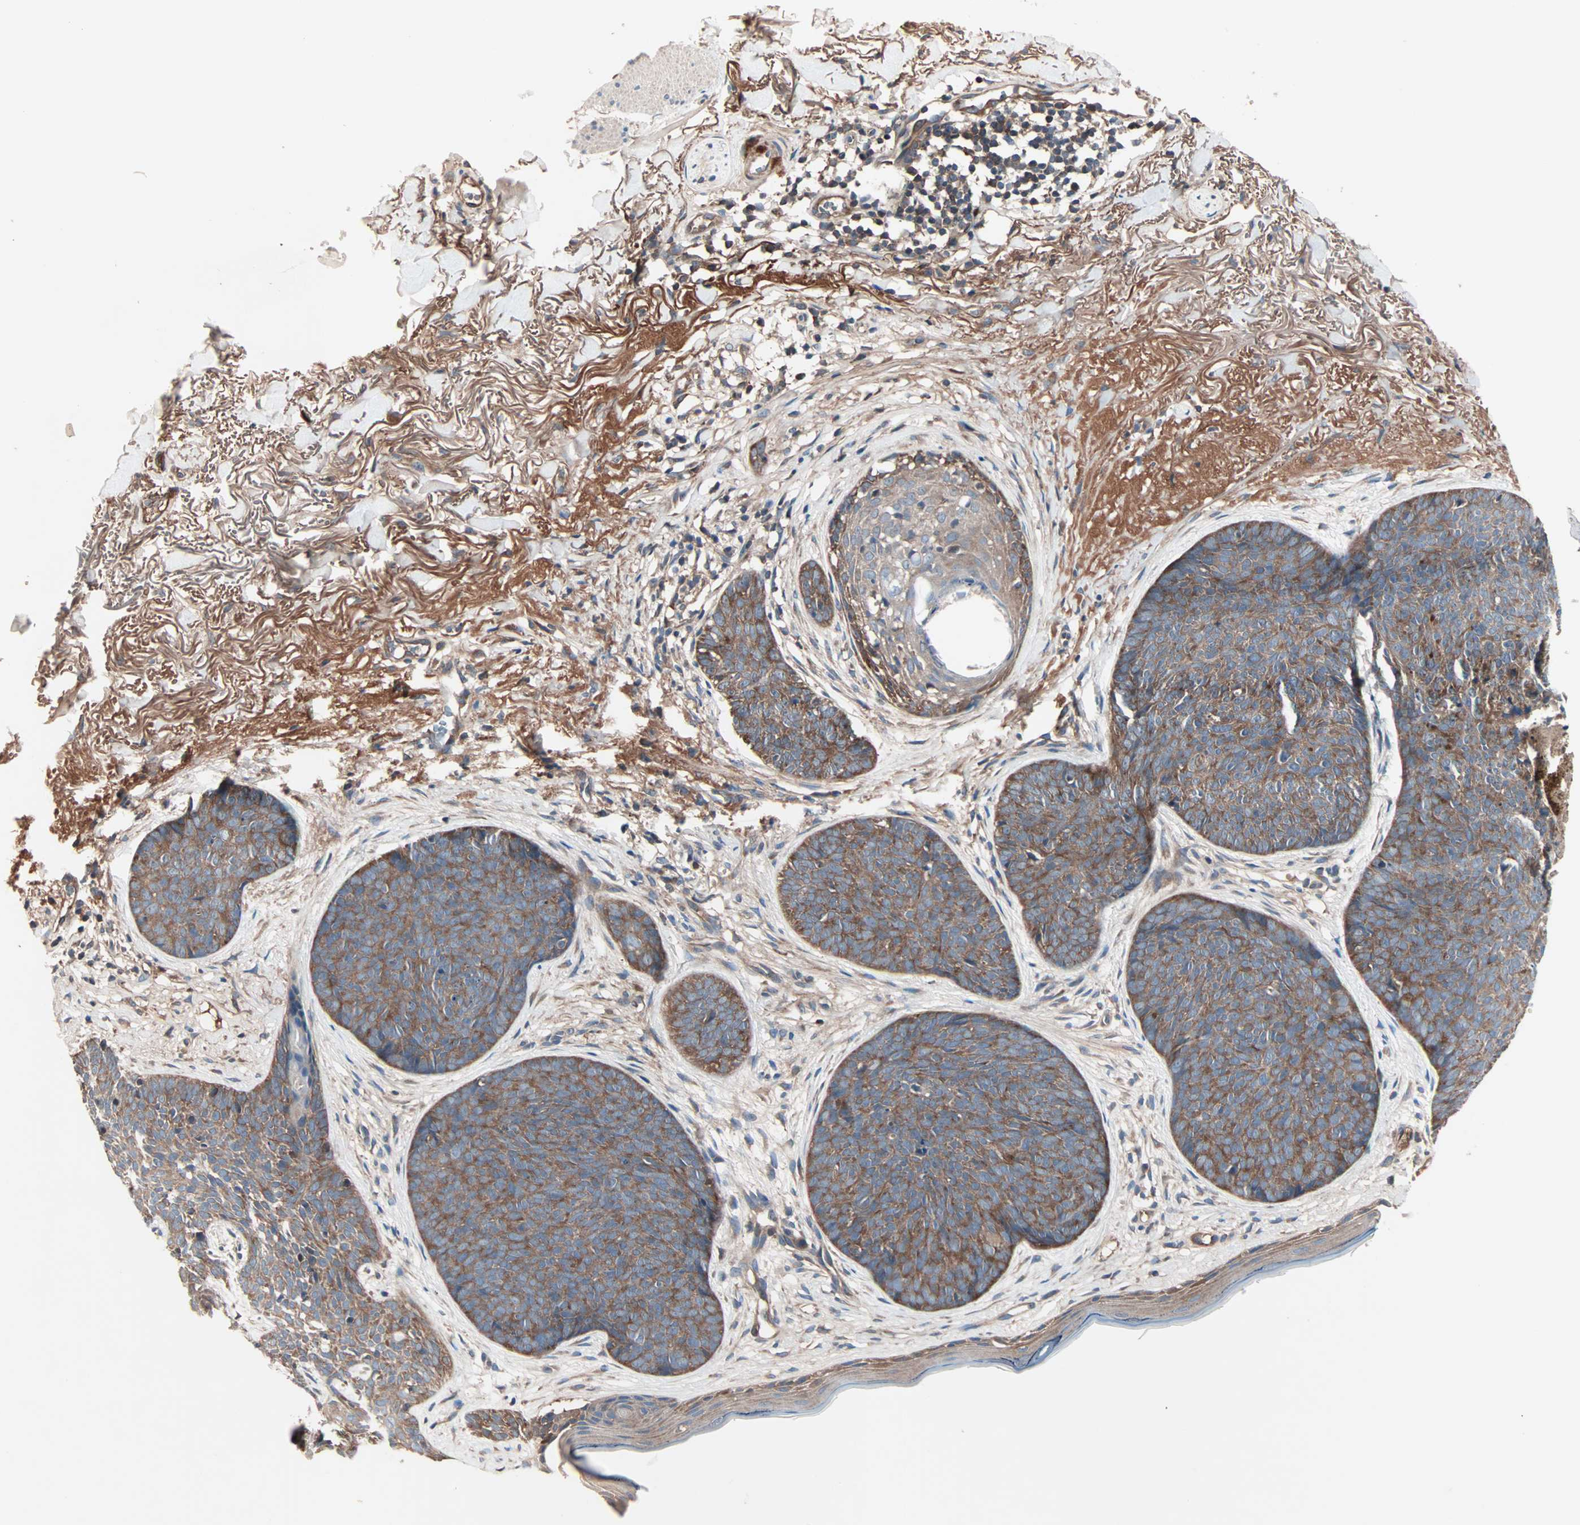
{"staining": {"intensity": "moderate", "quantity": ">75%", "location": "cytoplasmic/membranous"}, "tissue": "skin cancer", "cell_type": "Tumor cells", "image_type": "cancer", "snomed": [{"axis": "morphology", "description": "Normal tissue, NOS"}, {"axis": "morphology", "description": "Basal cell carcinoma"}, {"axis": "topography", "description": "Skin"}], "caption": "Tumor cells exhibit medium levels of moderate cytoplasmic/membranous positivity in about >75% of cells in skin basal cell carcinoma.", "gene": "CAD", "patient": {"sex": "female", "age": 70}}